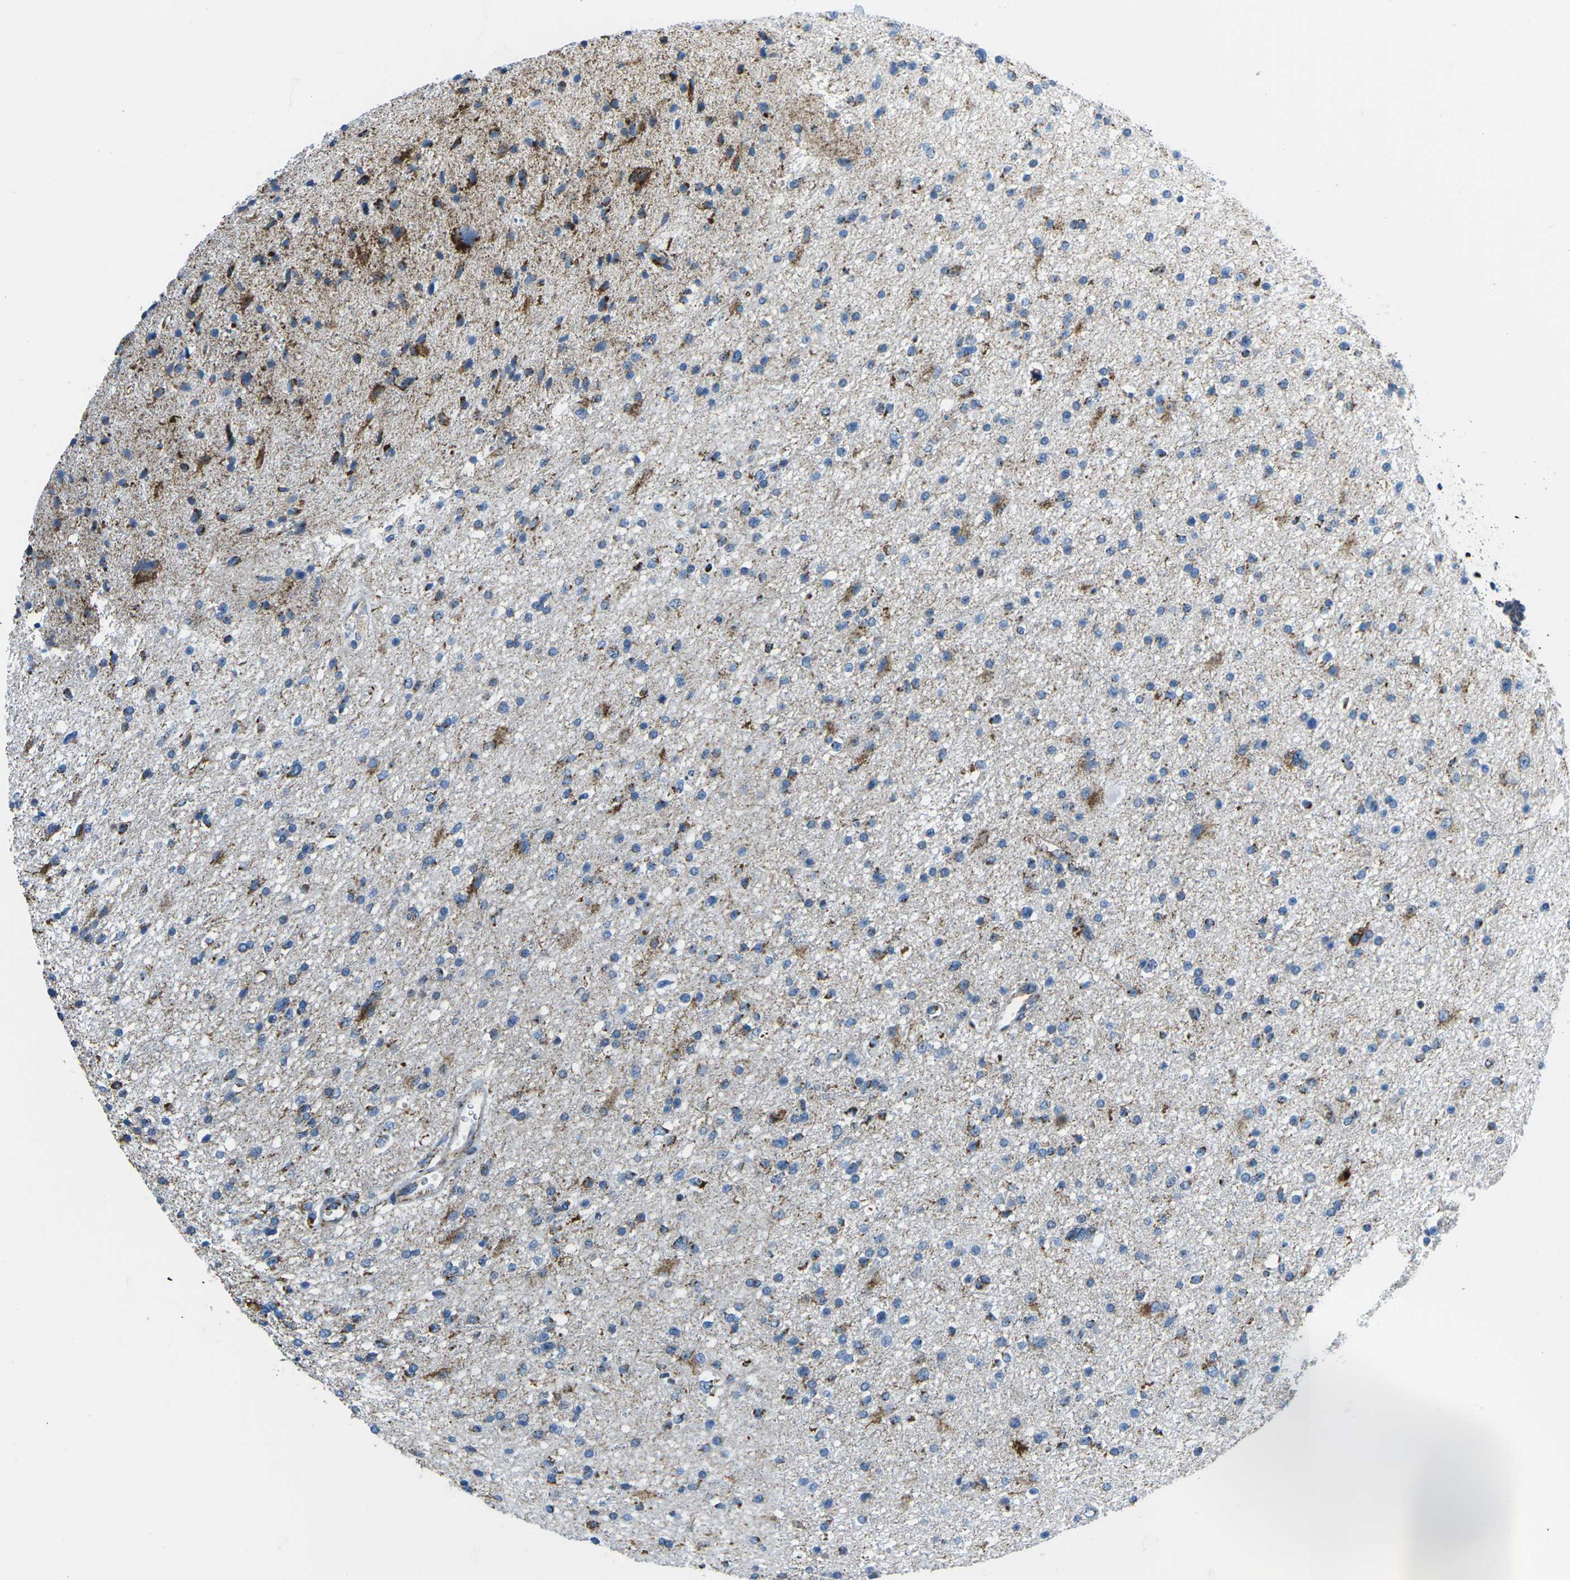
{"staining": {"intensity": "moderate", "quantity": "25%-75%", "location": "cytoplasmic/membranous"}, "tissue": "glioma", "cell_type": "Tumor cells", "image_type": "cancer", "snomed": [{"axis": "morphology", "description": "Glioma, malignant, High grade"}, {"axis": "topography", "description": "Brain"}], "caption": "High-power microscopy captured an IHC histopathology image of malignant high-grade glioma, revealing moderate cytoplasmic/membranous expression in about 25%-75% of tumor cells.", "gene": "COX6C", "patient": {"sex": "male", "age": 33}}